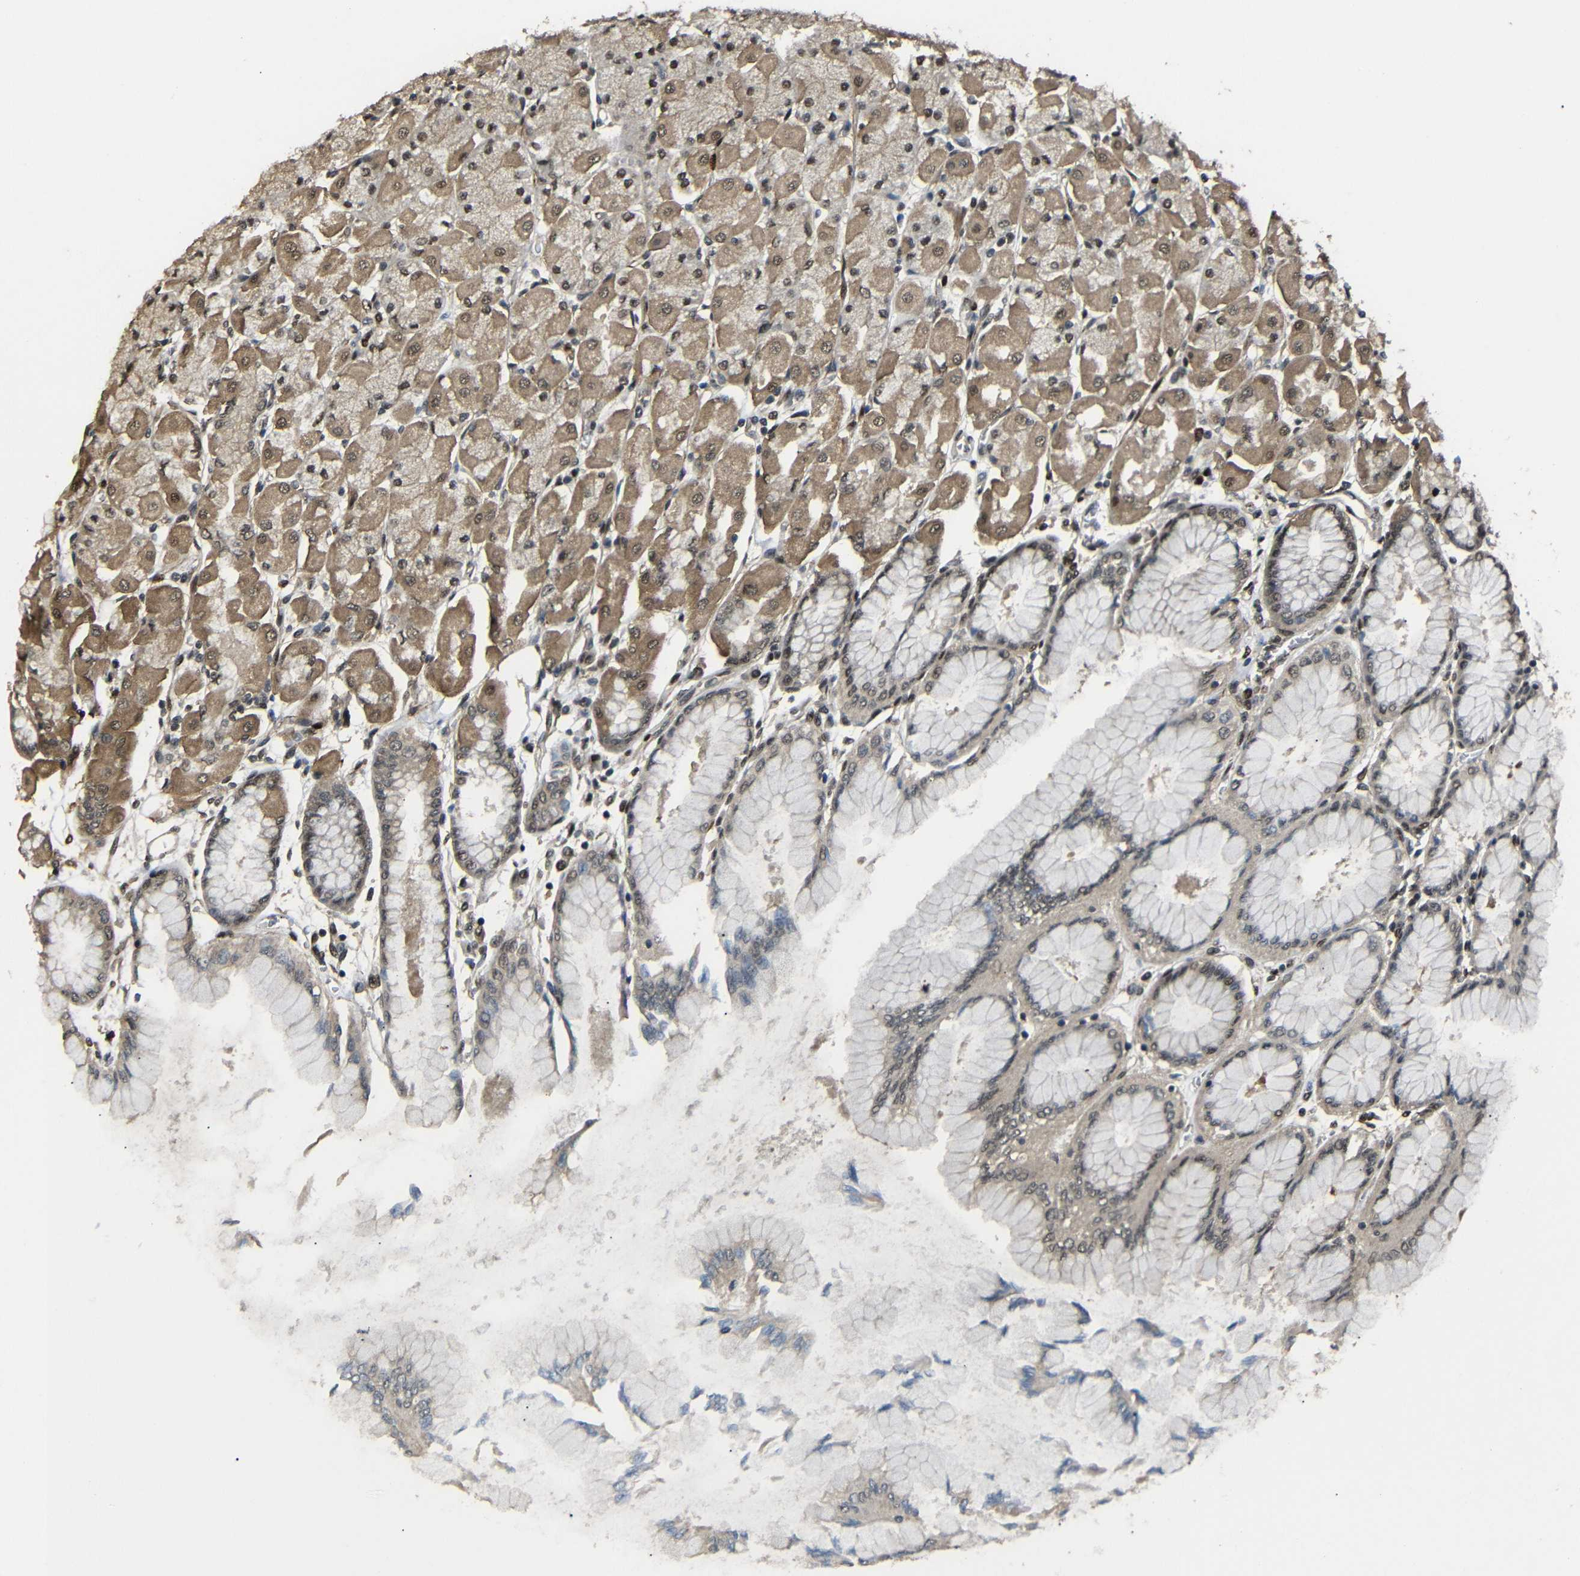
{"staining": {"intensity": "moderate", "quantity": ">75%", "location": "cytoplasmic/membranous,nuclear"}, "tissue": "stomach", "cell_type": "Glandular cells", "image_type": "normal", "snomed": [{"axis": "morphology", "description": "Normal tissue, NOS"}, {"axis": "topography", "description": "Stomach, upper"}], "caption": "IHC image of benign stomach: human stomach stained using immunohistochemistry (IHC) displays medium levels of moderate protein expression localized specifically in the cytoplasmic/membranous,nuclear of glandular cells, appearing as a cytoplasmic/membranous,nuclear brown color.", "gene": "TBX2", "patient": {"sex": "female", "age": 56}}